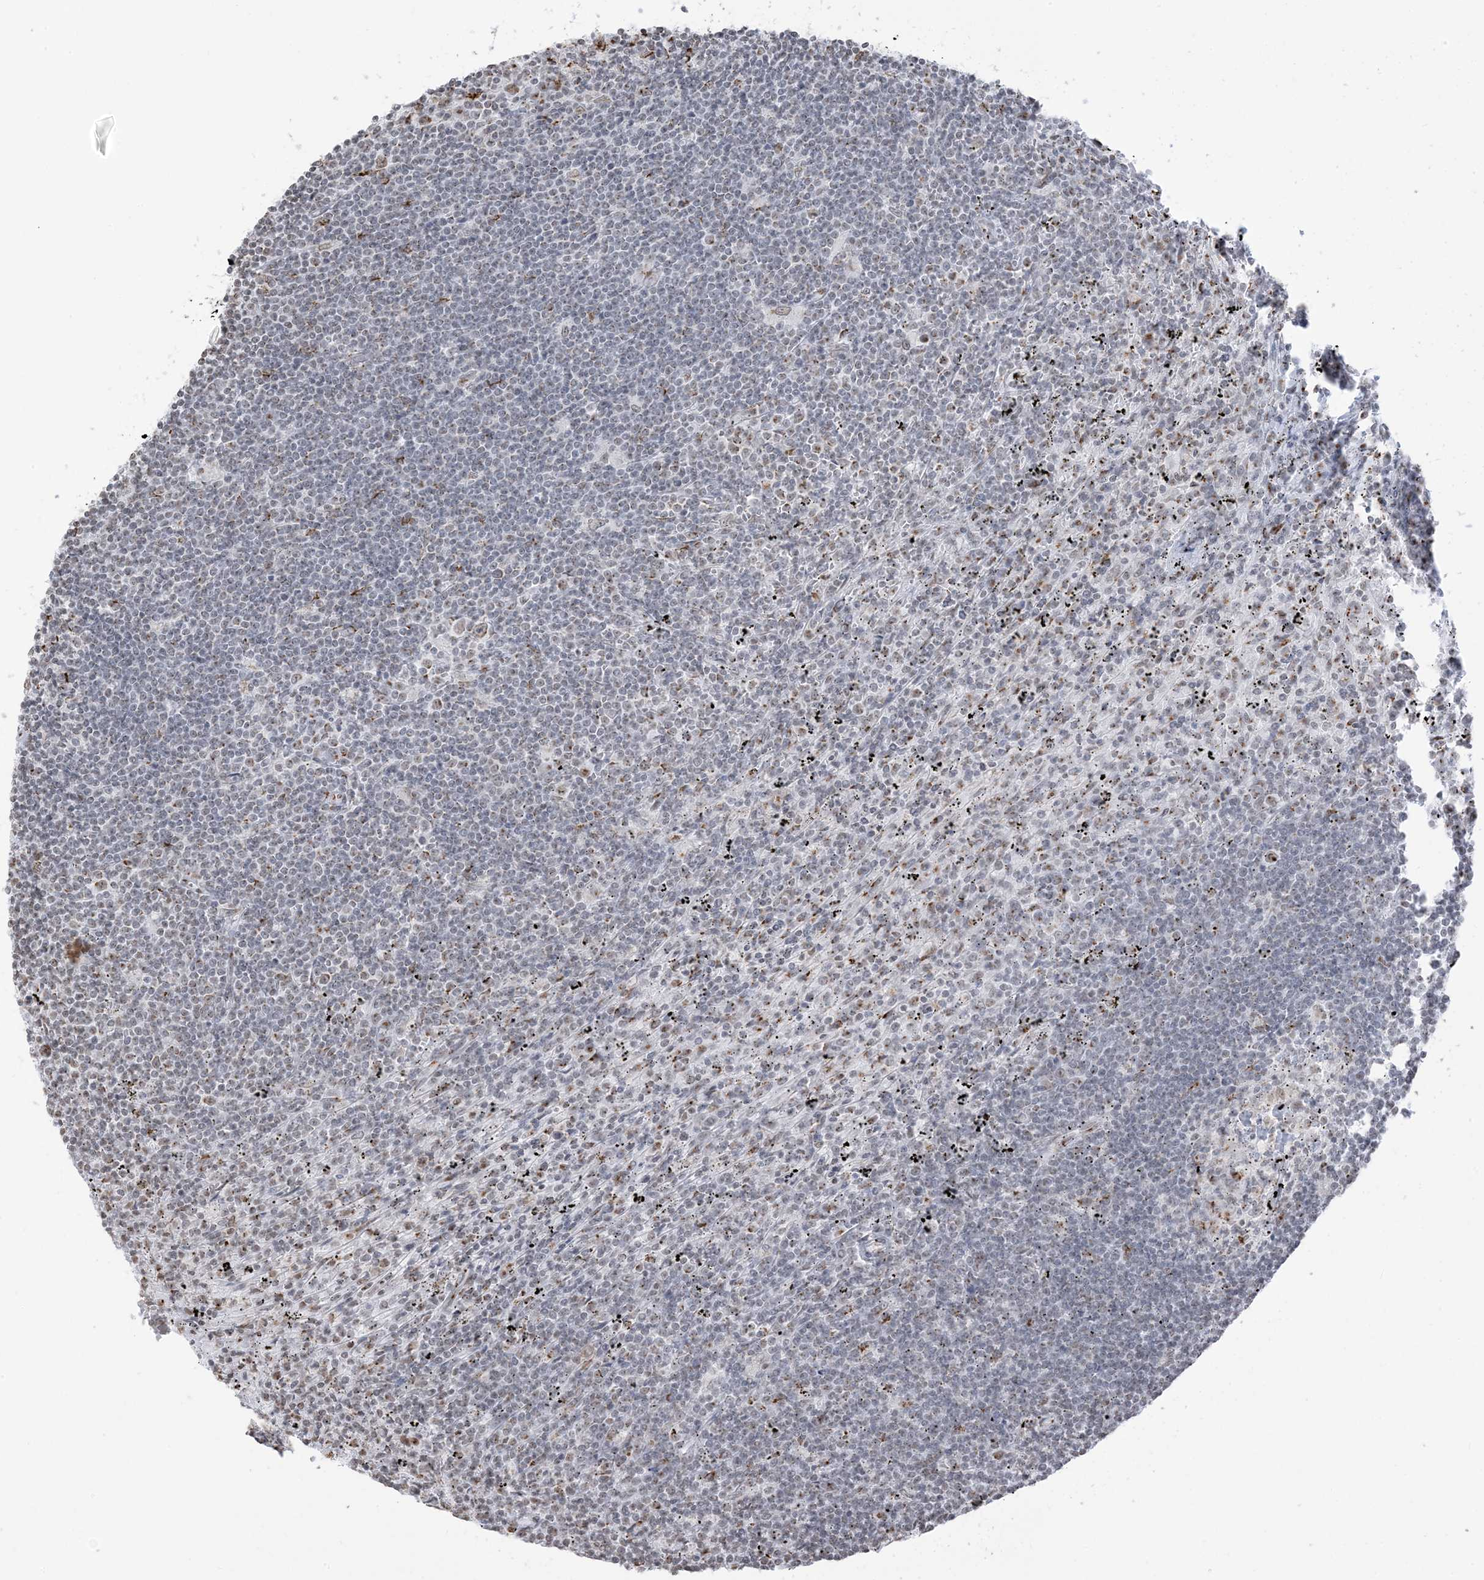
{"staining": {"intensity": "weak", "quantity": "<25%", "location": "cytoplasmic/membranous"}, "tissue": "lymphoma", "cell_type": "Tumor cells", "image_type": "cancer", "snomed": [{"axis": "morphology", "description": "Malignant lymphoma, non-Hodgkin's type, Low grade"}, {"axis": "topography", "description": "Spleen"}], "caption": "A high-resolution micrograph shows immunohistochemistry (IHC) staining of malignant lymphoma, non-Hodgkin's type (low-grade), which reveals no significant positivity in tumor cells.", "gene": "GPR107", "patient": {"sex": "male", "age": 76}}